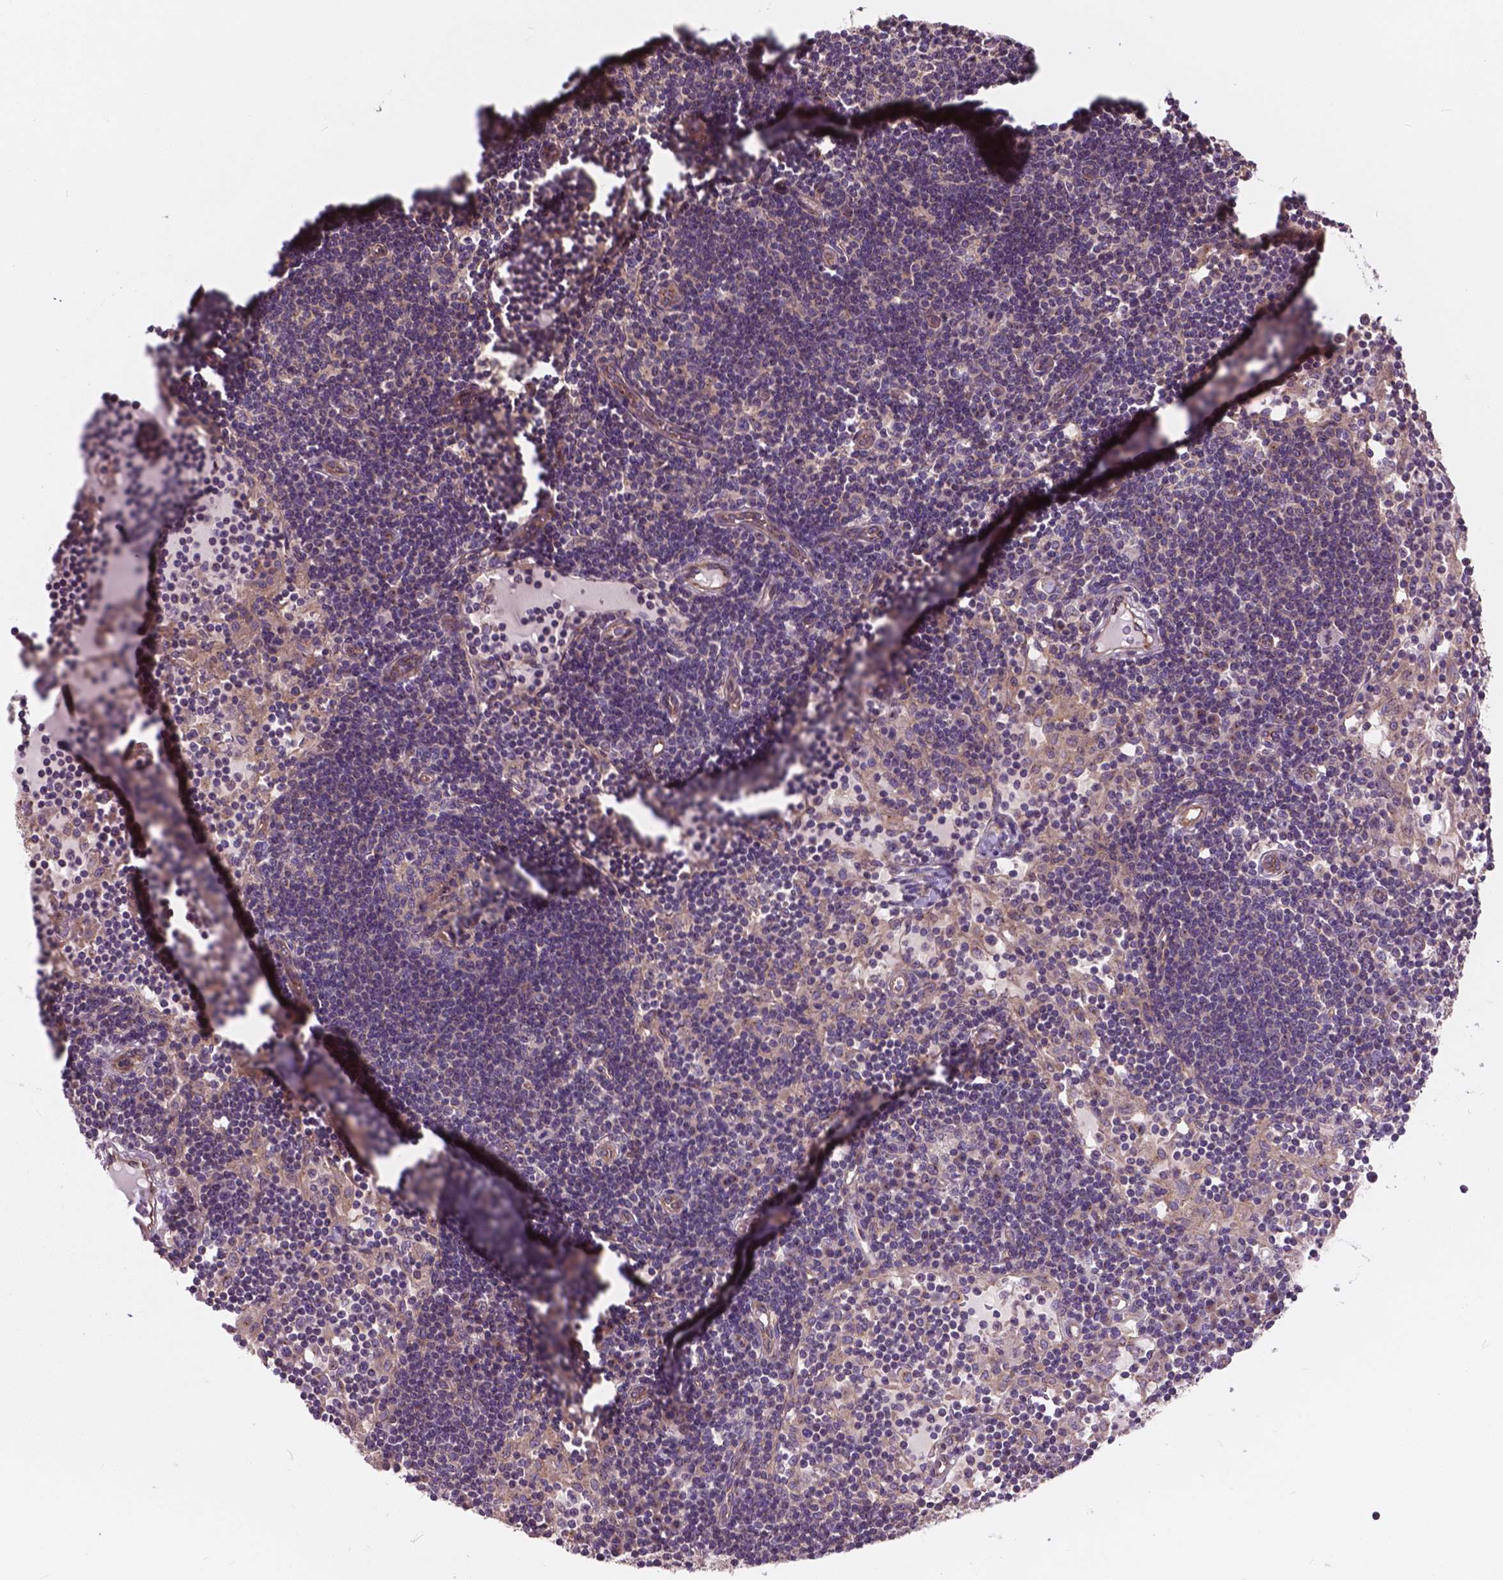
{"staining": {"intensity": "weak", "quantity": "25%-75%", "location": "cytoplasmic/membranous"}, "tissue": "lymph node", "cell_type": "Germinal center cells", "image_type": "normal", "snomed": [{"axis": "morphology", "description": "Normal tissue, NOS"}, {"axis": "topography", "description": "Lymph node"}], "caption": "Immunohistochemistry staining of benign lymph node, which demonstrates low levels of weak cytoplasmic/membranous staining in about 25%-75% of germinal center cells indicating weak cytoplasmic/membranous protein staining. The staining was performed using DAB (3,3'-diaminobenzidine) (brown) for protein detection and nuclei were counterstained in hematoxylin (blue).", "gene": "MZT1", "patient": {"sex": "female", "age": 72}}